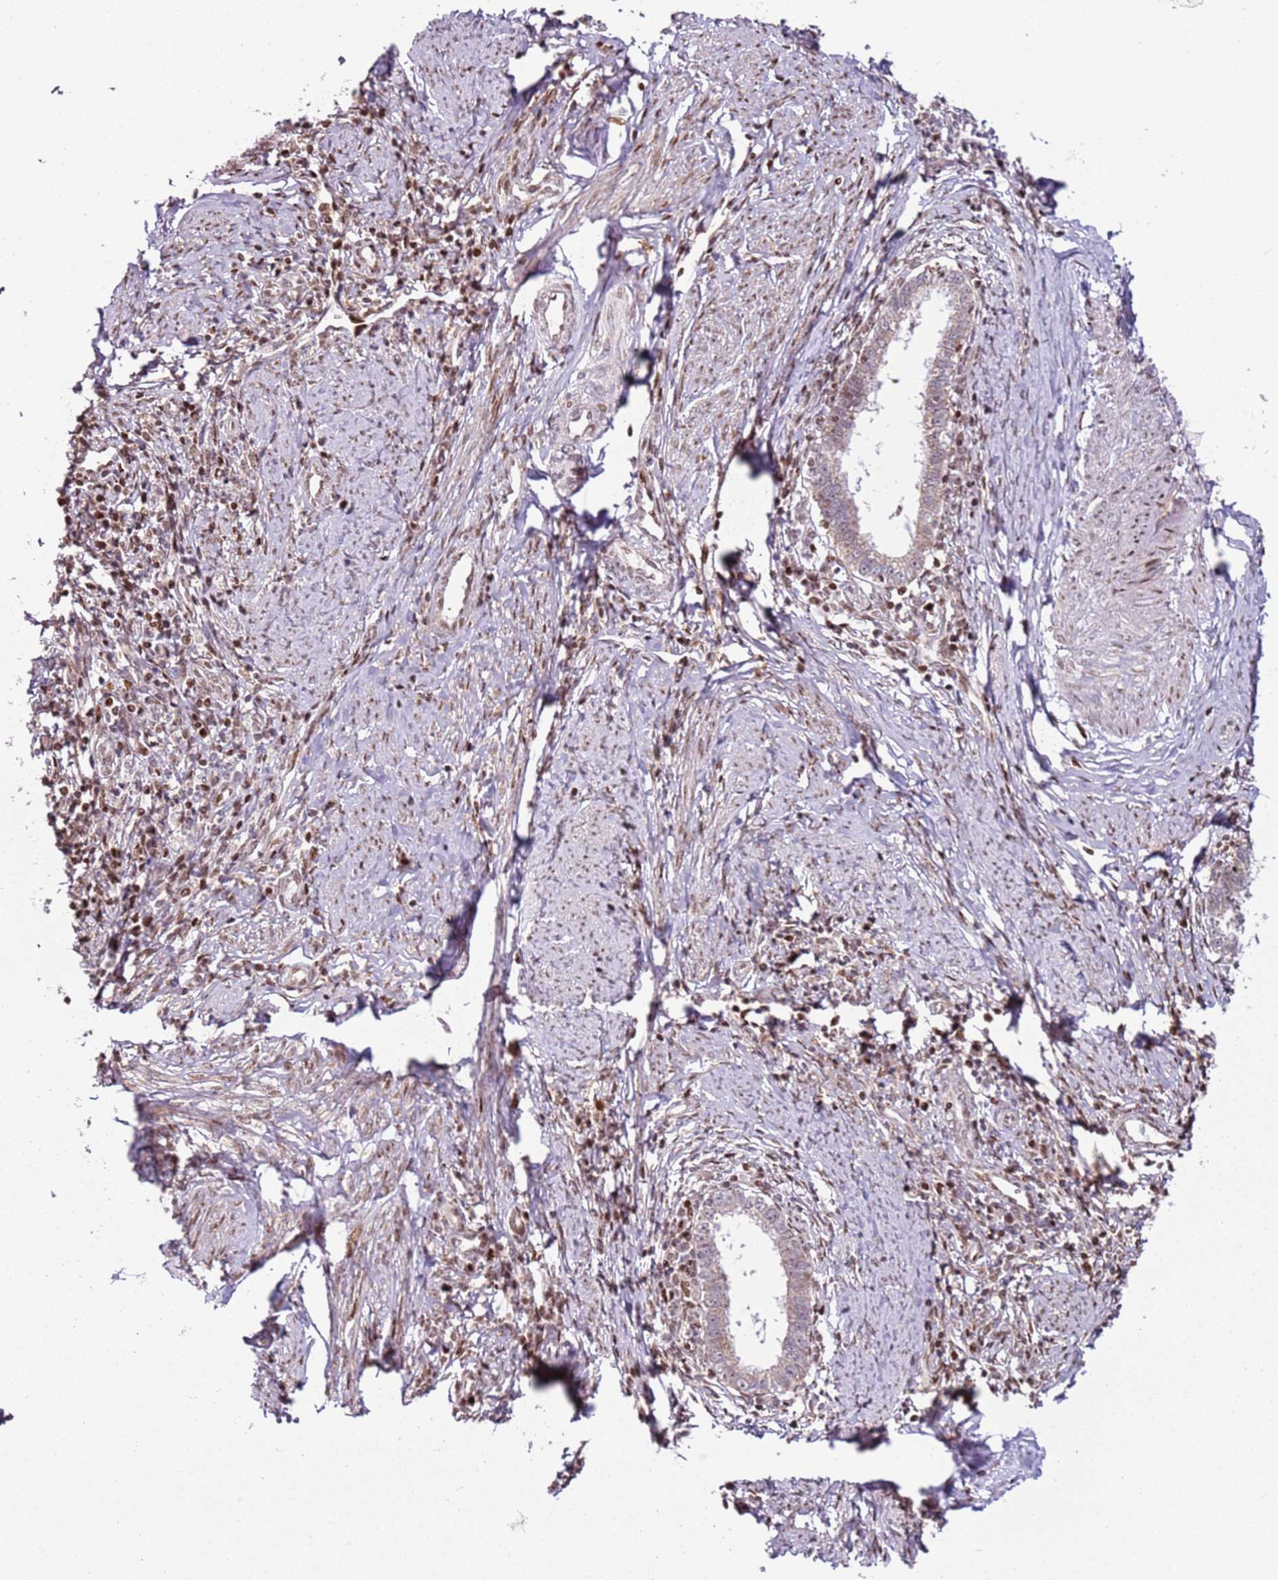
{"staining": {"intensity": "negative", "quantity": "none", "location": "none"}, "tissue": "cervical cancer", "cell_type": "Tumor cells", "image_type": "cancer", "snomed": [{"axis": "morphology", "description": "Adenocarcinoma, NOS"}, {"axis": "topography", "description": "Cervix"}], "caption": "Cervical cancer stained for a protein using IHC displays no staining tumor cells.", "gene": "PCTP", "patient": {"sex": "female", "age": 36}}